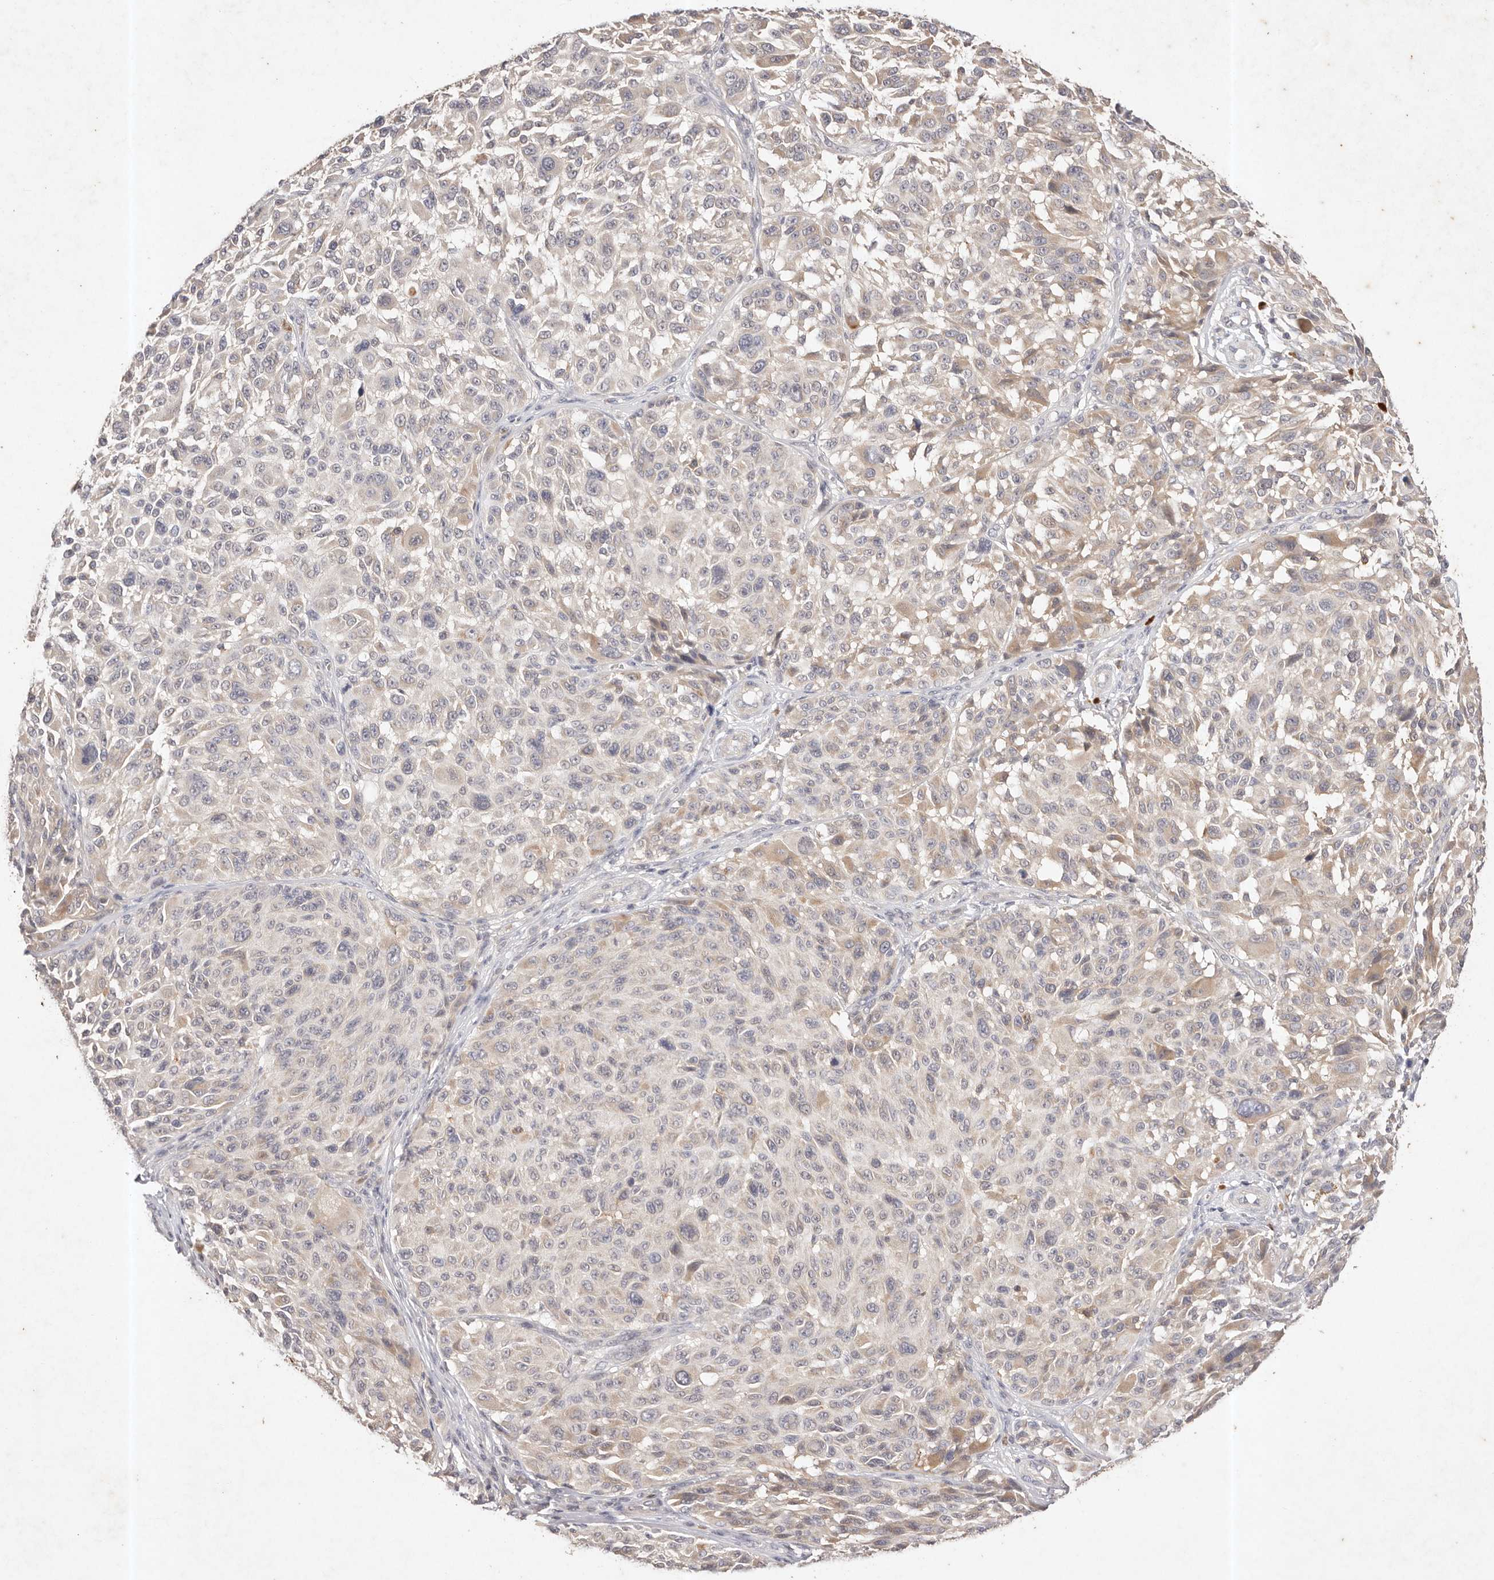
{"staining": {"intensity": "weak", "quantity": "<25%", "location": "cytoplasmic/membranous"}, "tissue": "melanoma", "cell_type": "Tumor cells", "image_type": "cancer", "snomed": [{"axis": "morphology", "description": "Malignant melanoma, NOS"}, {"axis": "topography", "description": "Skin"}], "caption": "This image is of melanoma stained with IHC to label a protein in brown with the nuclei are counter-stained blue. There is no expression in tumor cells.", "gene": "CXADR", "patient": {"sex": "male", "age": 83}}